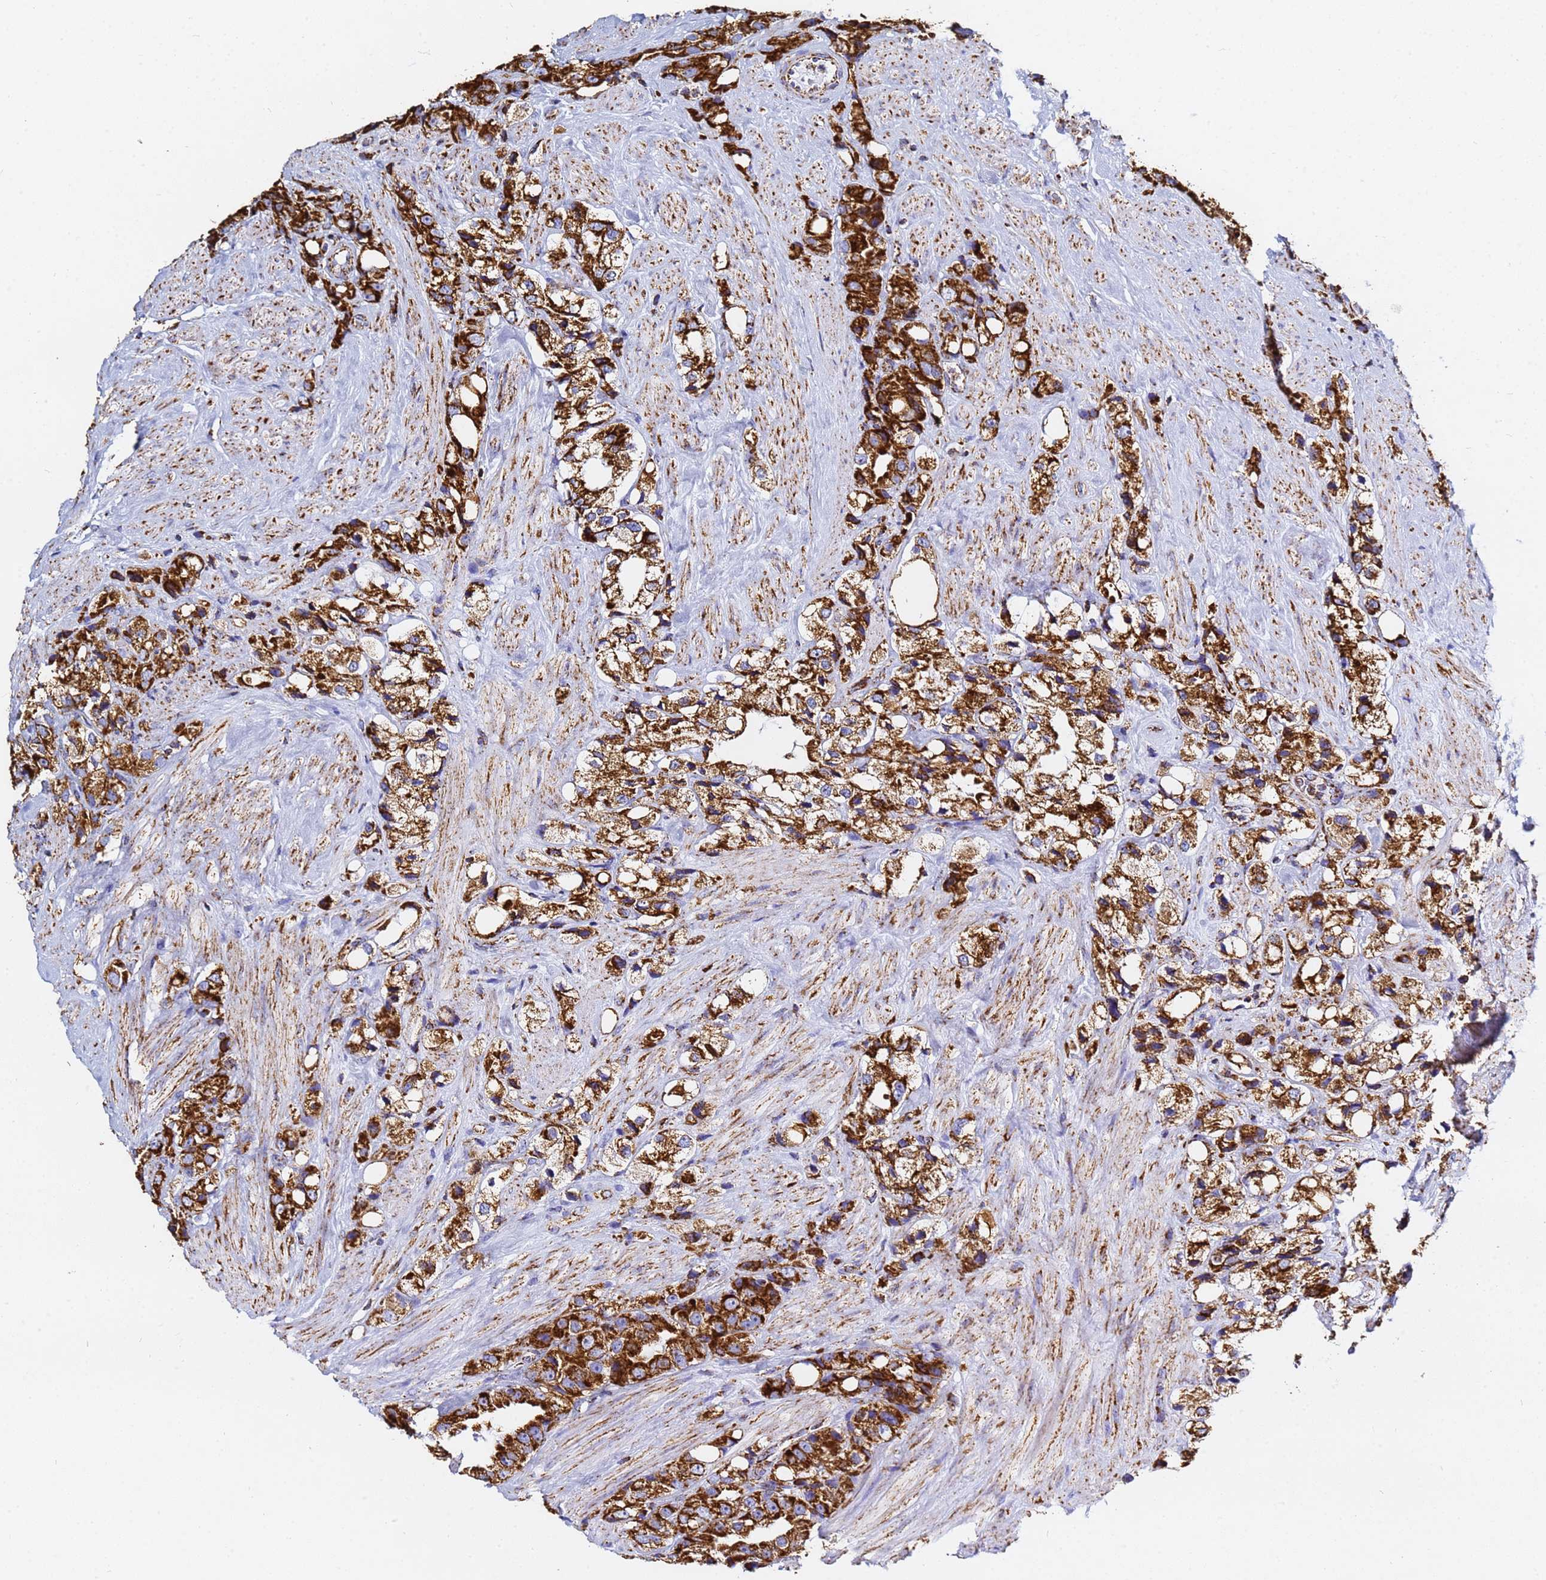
{"staining": {"intensity": "strong", "quantity": ">75%", "location": "cytoplasmic/membranous"}, "tissue": "prostate cancer", "cell_type": "Tumor cells", "image_type": "cancer", "snomed": [{"axis": "morphology", "description": "Adenocarcinoma, NOS"}, {"axis": "topography", "description": "Prostate"}], "caption": "Immunohistochemistry (IHC) staining of prostate cancer, which displays high levels of strong cytoplasmic/membranous expression in approximately >75% of tumor cells indicating strong cytoplasmic/membranous protein staining. The staining was performed using DAB (brown) for protein detection and nuclei were counterstained in hematoxylin (blue).", "gene": "PHB2", "patient": {"sex": "male", "age": 79}}